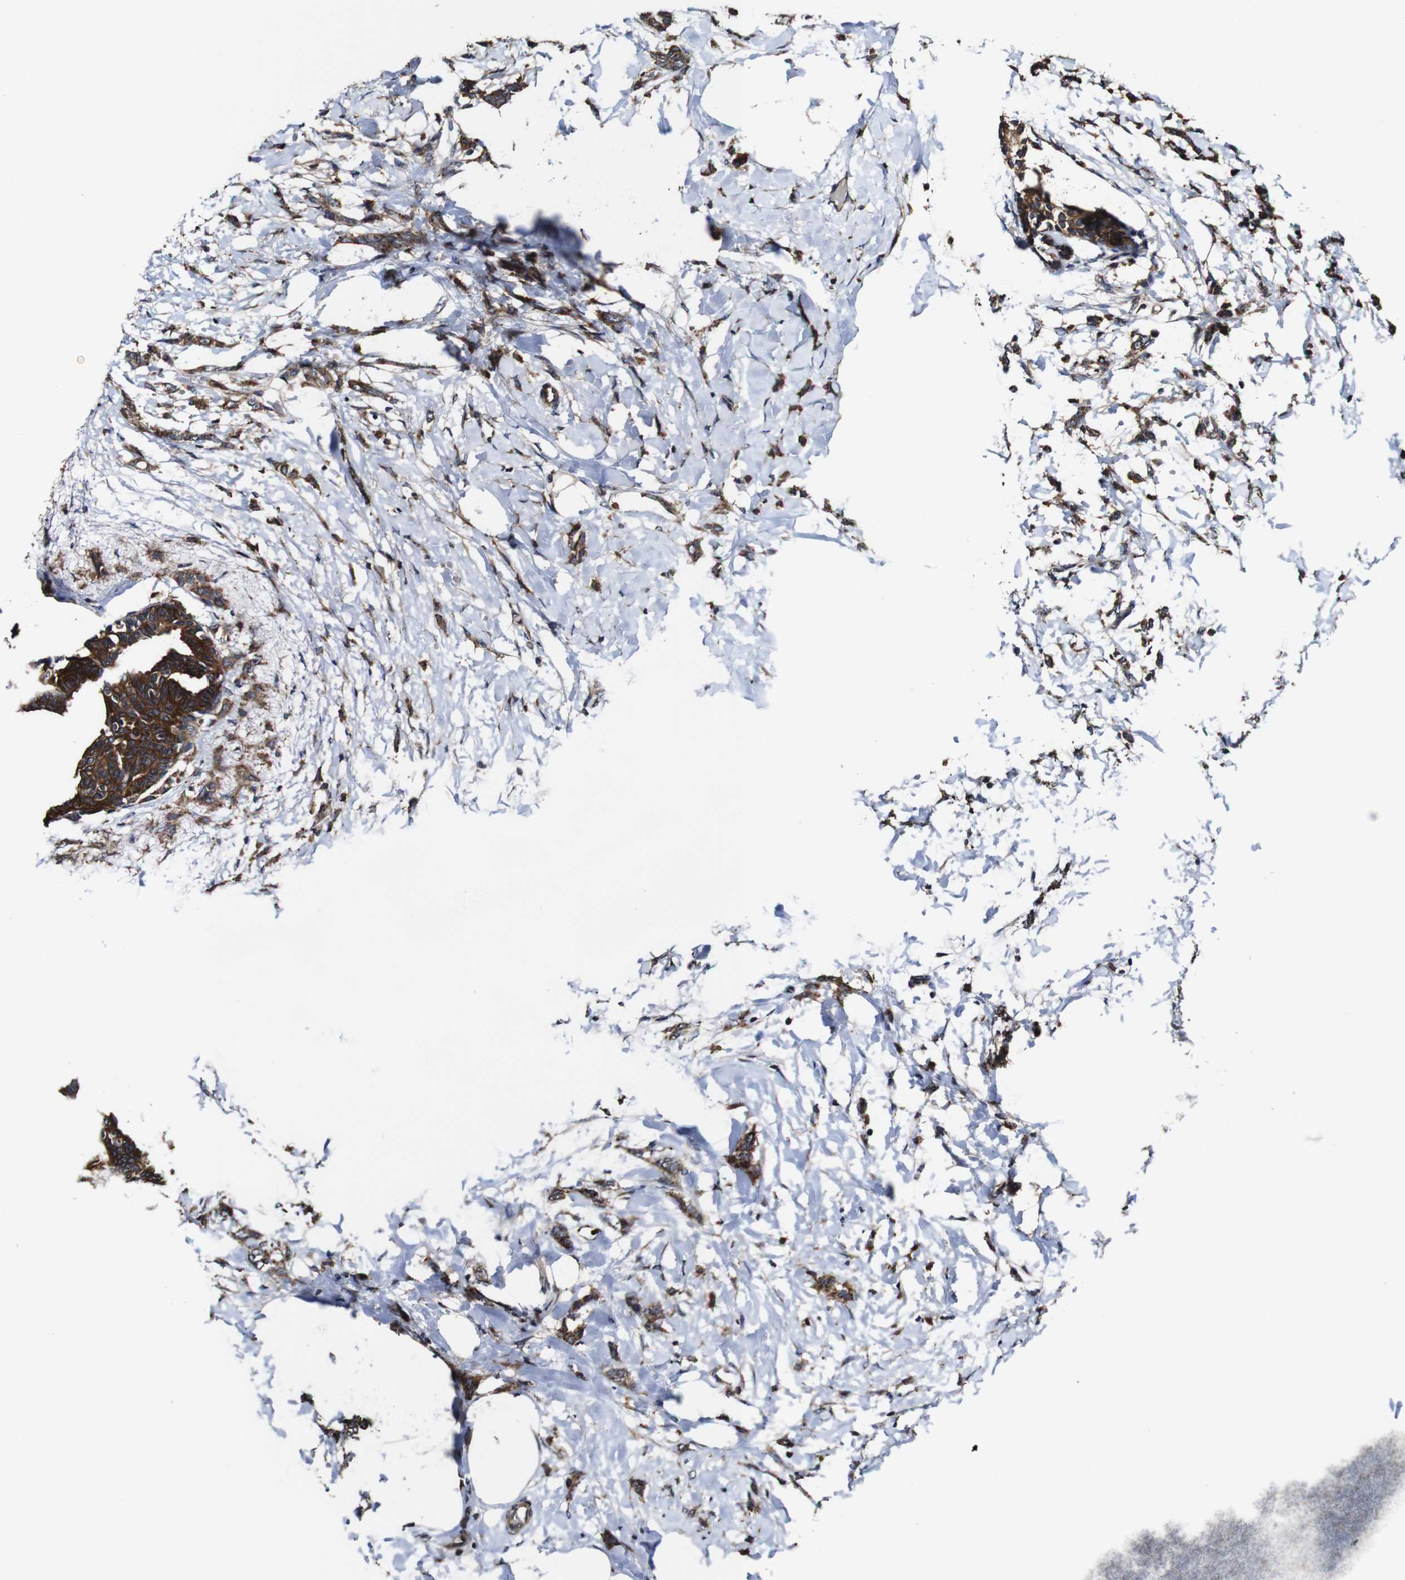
{"staining": {"intensity": "moderate", "quantity": ">75%", "location": "cytoplasmic/membranous"}, "tissue": "breast cancer", "cell_type": "Tumor cells", "image_type": "cancer", "snomed": [{"axis": "morphology", "description": "Lobular carcinoma, in situ"}, {"axis": "morphology", "description": "Lobular carcinoma"}, {"axis": "topography", "description": "Breast"}], "caption": "Protein analysis of breast cancer (lobular carcinoma) tissue exhibits moderate cytoplasmic/membranous staining in approximately >75% of tumor cells.", "gene": "TNIK", "patient": {"sex": "female", "age": 41}}